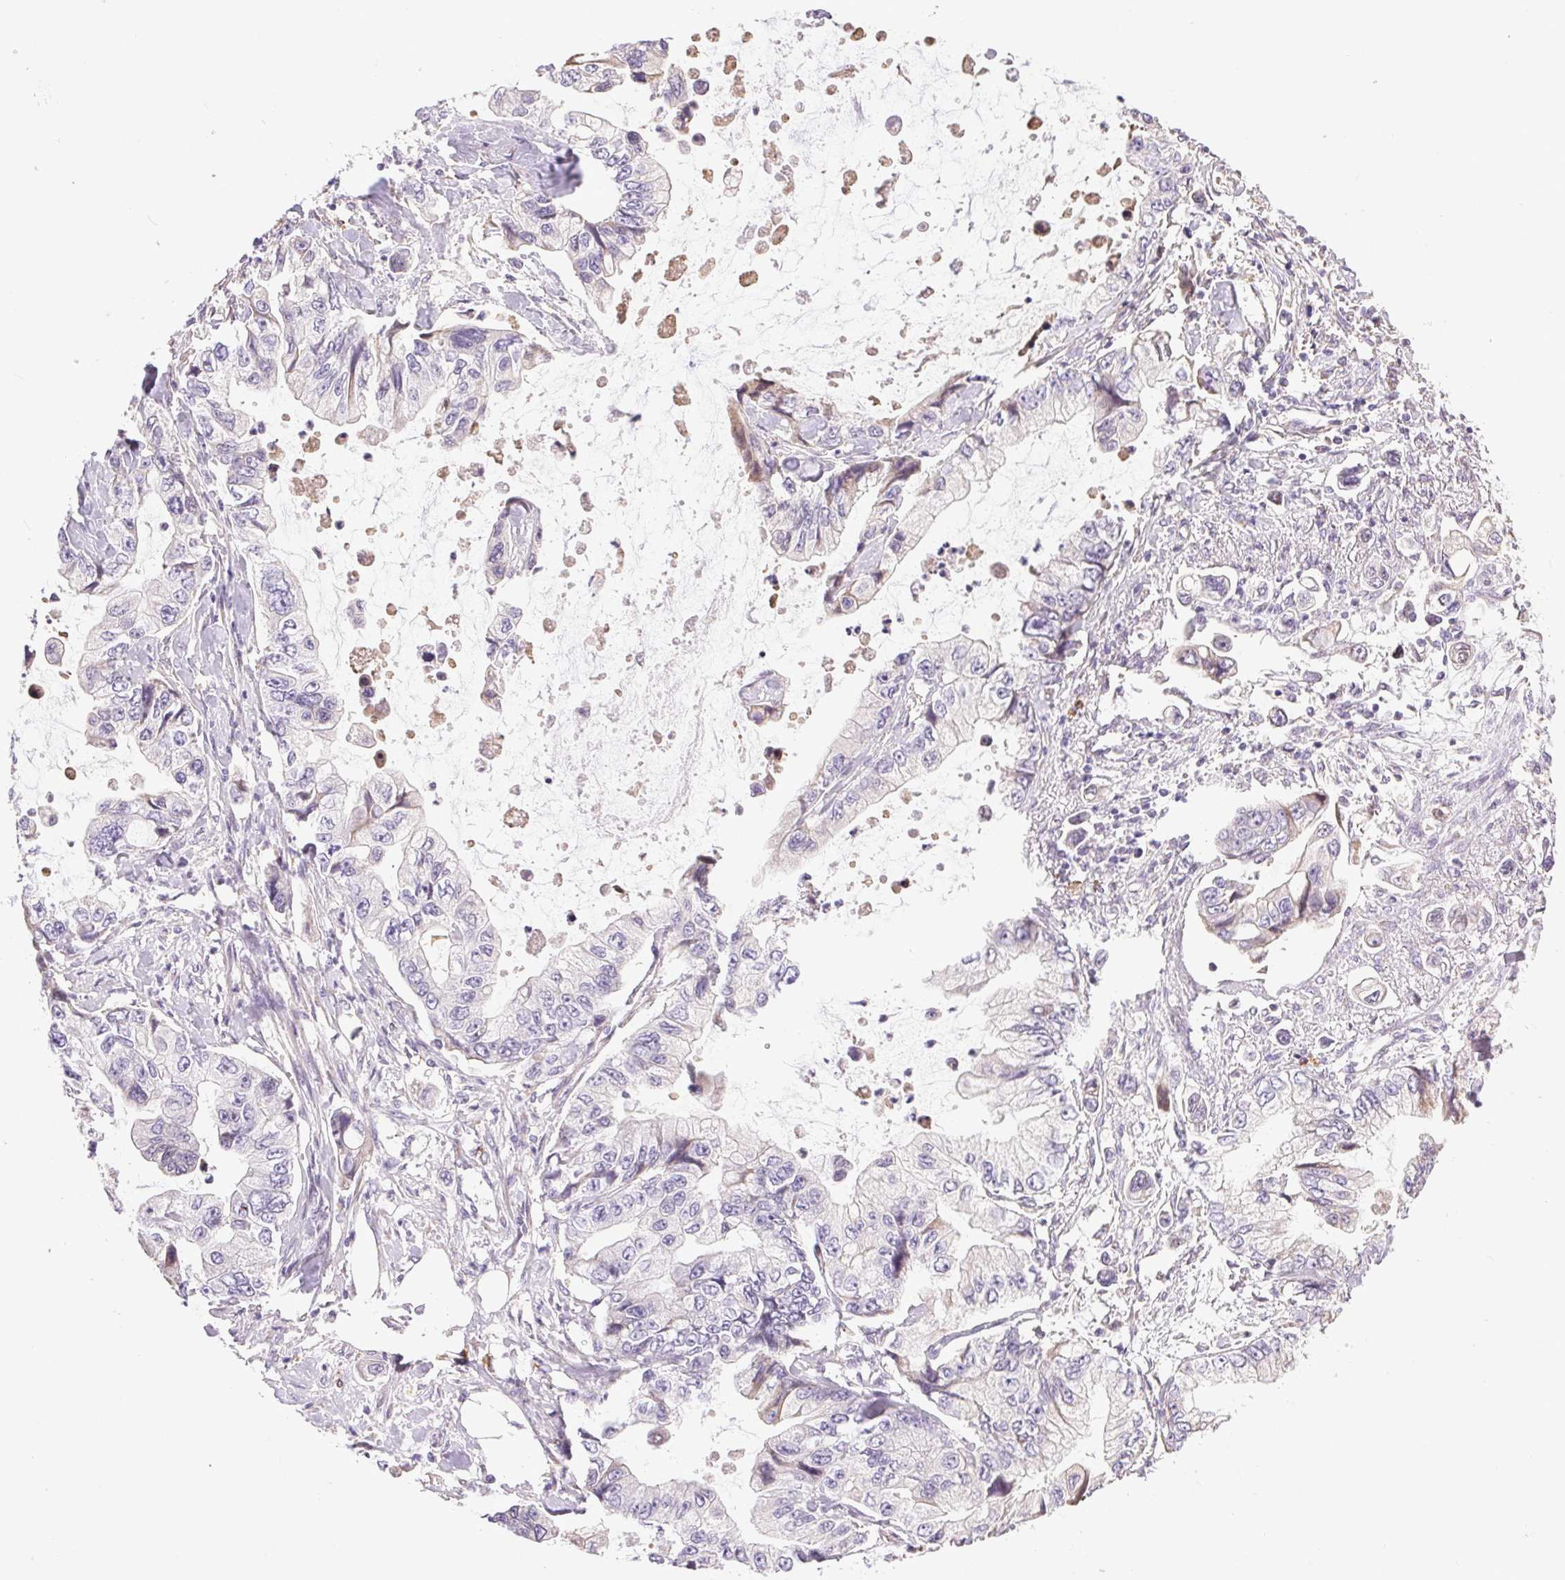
{"staining": {"intensity": "negative", "quantity": "none", "location": "none"}, "tissue": "stomach cancer", "cell_type": "Tumor cells", "image_type": "cancer", "snomed": [{"axis": "morphology", "description": "Adenocarcinoma, NOS"}, {"axis": "topography", "description": "Pancreas"}, {"axis": "topography", "description": "Stomach, upper"}, {"axis": "topography", "description": "Stomach"}], "caption": "Immunohistochemistry (IHC) micrograph of stomach cancer (adenocarcinoma) stained for a protein (brown), which exhibits no expression in tumor cells.", "gene": "SNX31", "patient": {"sex": "male", "age": 77}}